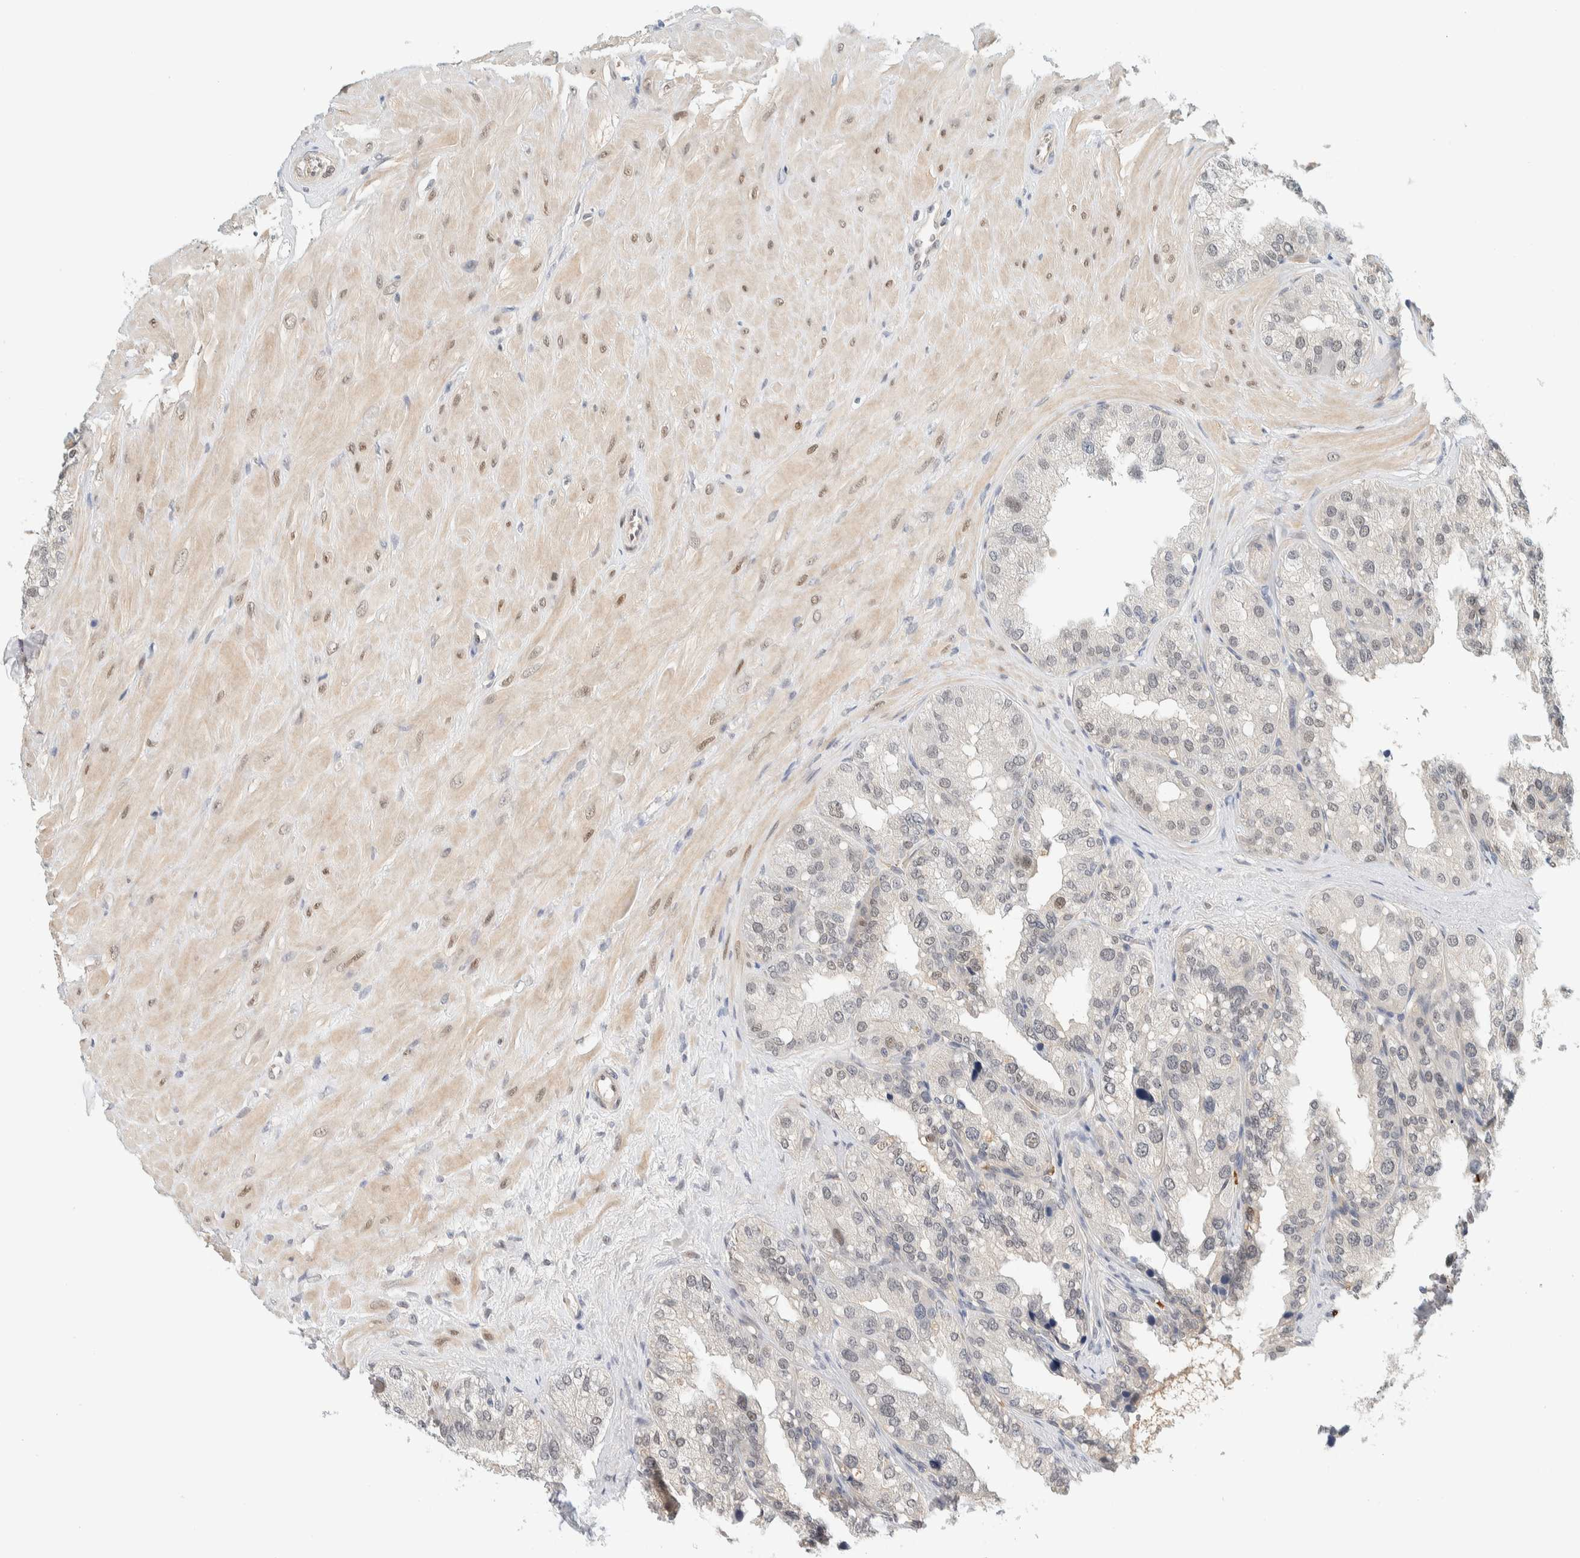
{"staining": {"intensity": "weak", "quantity": "<25%", "location": "nuclear"}, "tissue": "seminal vesicle", "cell_type": "Glandular cells", "image_type": "normal", "snomed": [{"axis": "morphology", "description": "Normal tissue, NOS"}, {"axis": "topography", "description": "Prostate"}, {"axis": "topography", "description": "Seminal veicle"}], "caption": "High magnification brightfield microscopy of normal seminal vesicle stained with DAB (brown) and counterstained with hematoxylin (blue): glandular cells show no significant staining.", "gene": "TSTD2", "patient": {"sex": "male", "age": 51}}